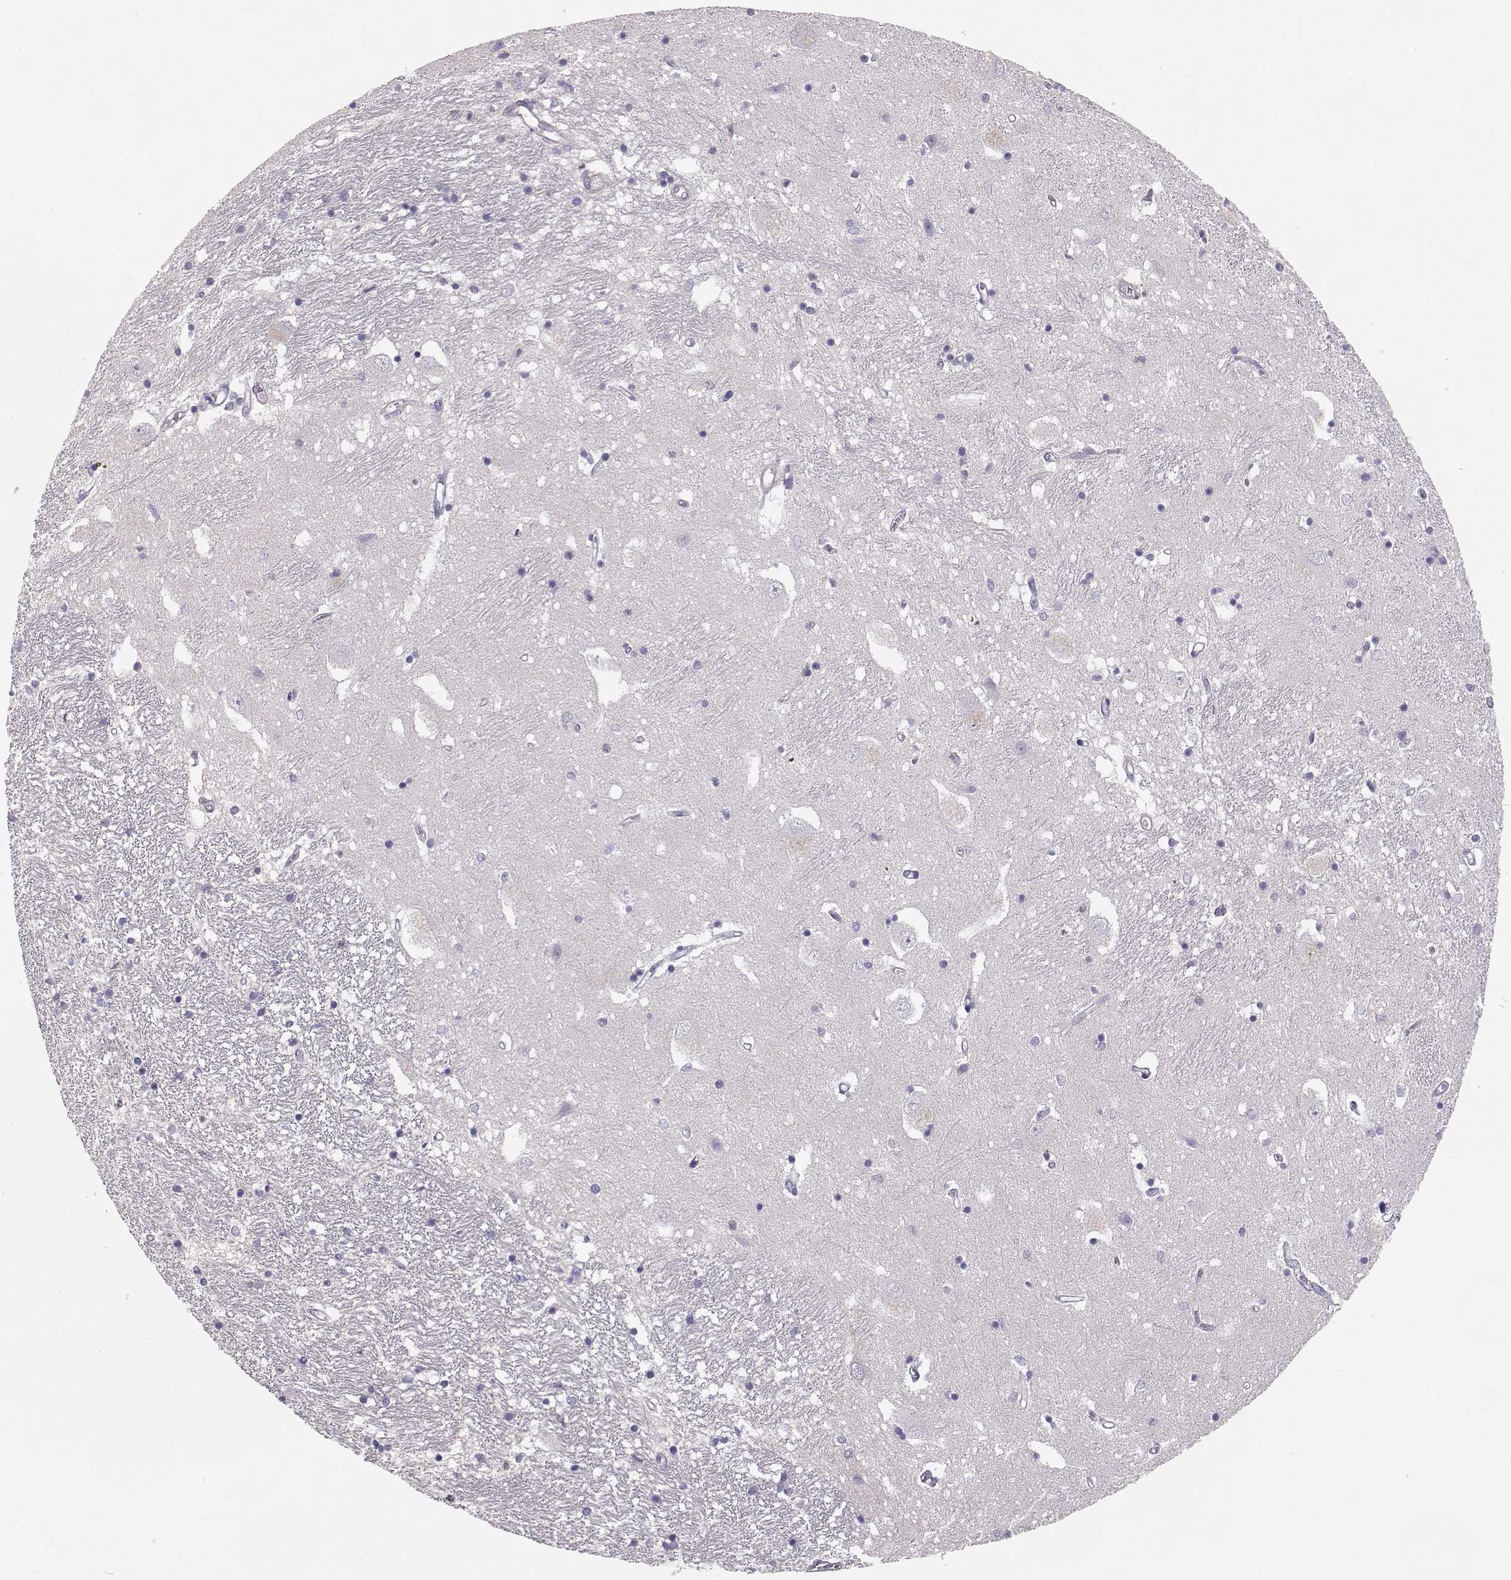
{"staining": {"intensity": "negative", "quantity": "none", "location": "none"}, "tissue": "caudate", "cell_type": "Glial cells", "image_type": "normal", "snomed": [{"axis": "morphology", "description": "Normal tissue, NOS"}, {"axis": "topography", "description": "Lateral ventricle wall"}], "caption": "Image shows no significant protein expression in glial cells of unremarkable caudate.", "gene": "DAPL1", "patient": {"sex": "female", "age": 71}}